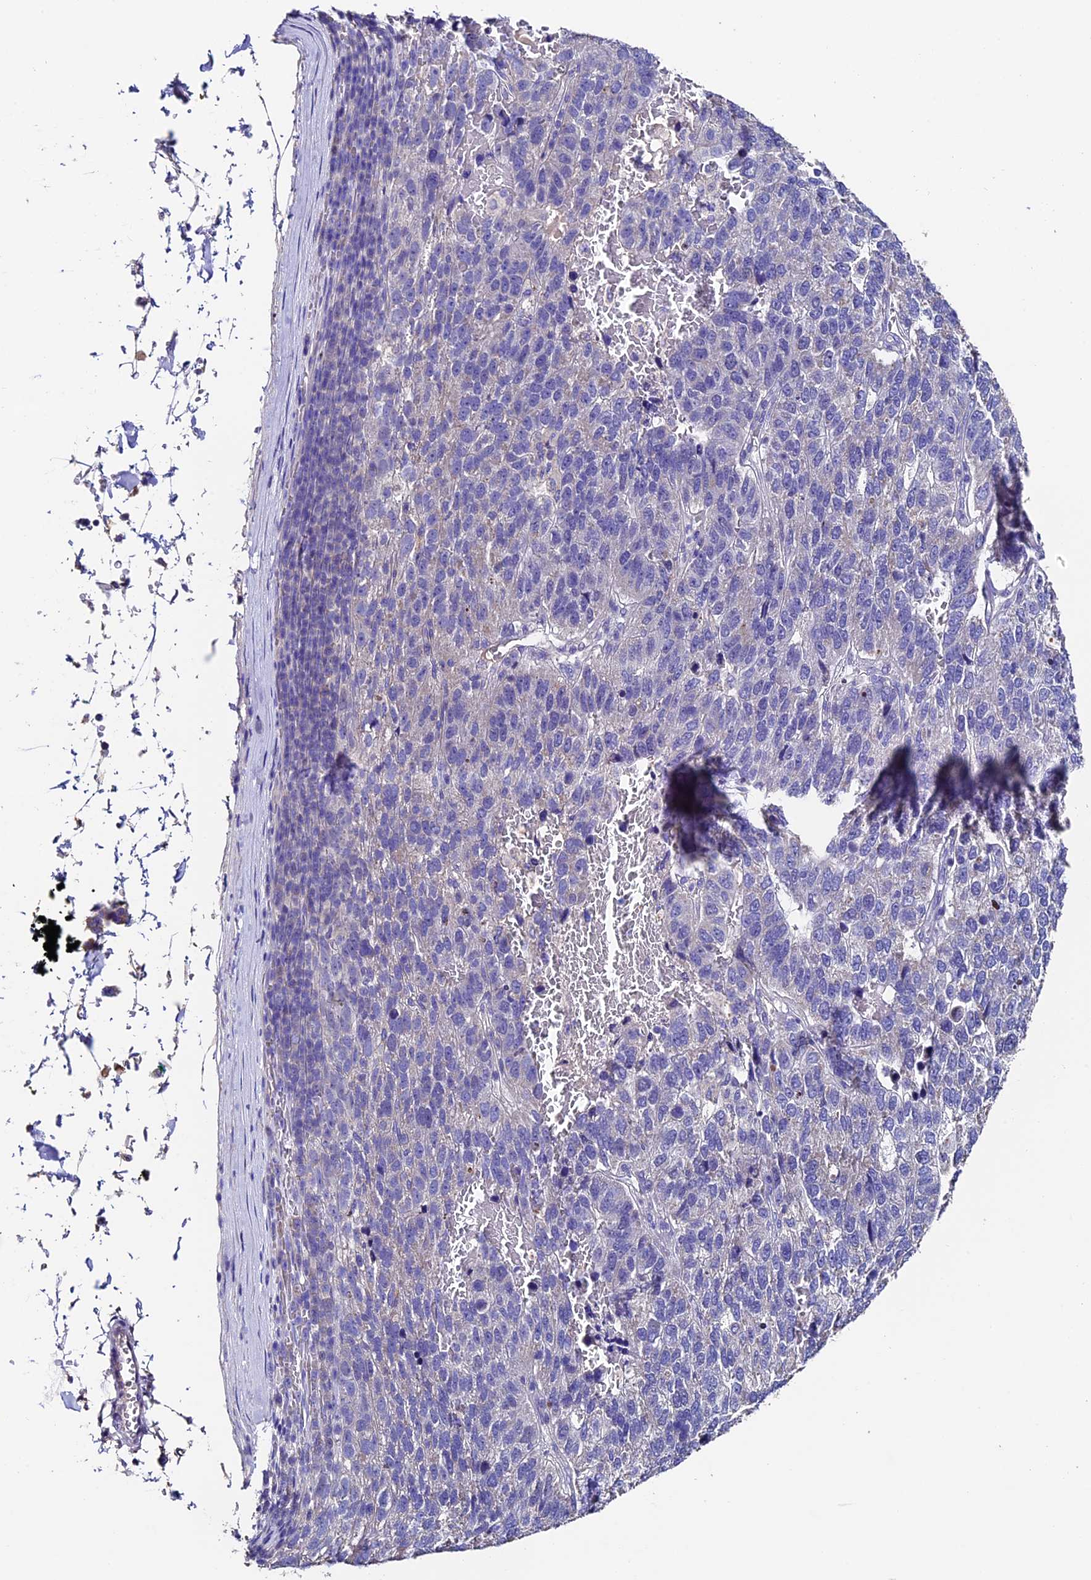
{"staining": {"intensity": "negative", "quantity": "none", "location": "none"}, "tissue": "pancreatic cancer", "cell_type": "Tumor cells", "image_type": "cancer", "snomed": [{"axis": "morphology", "description": "Adenocarcinoma, NOS"}, {"axis": "topography", "description": "Pancreas"}], "caption": "The immunohistochemistry (IHC) photomicrograph has no significant positivity in tumor cells of pancreatic cancer (adenocarcinoma) tissue.", "gene": "FBXW9", "patient": {"sex": "female", "age": 61}}